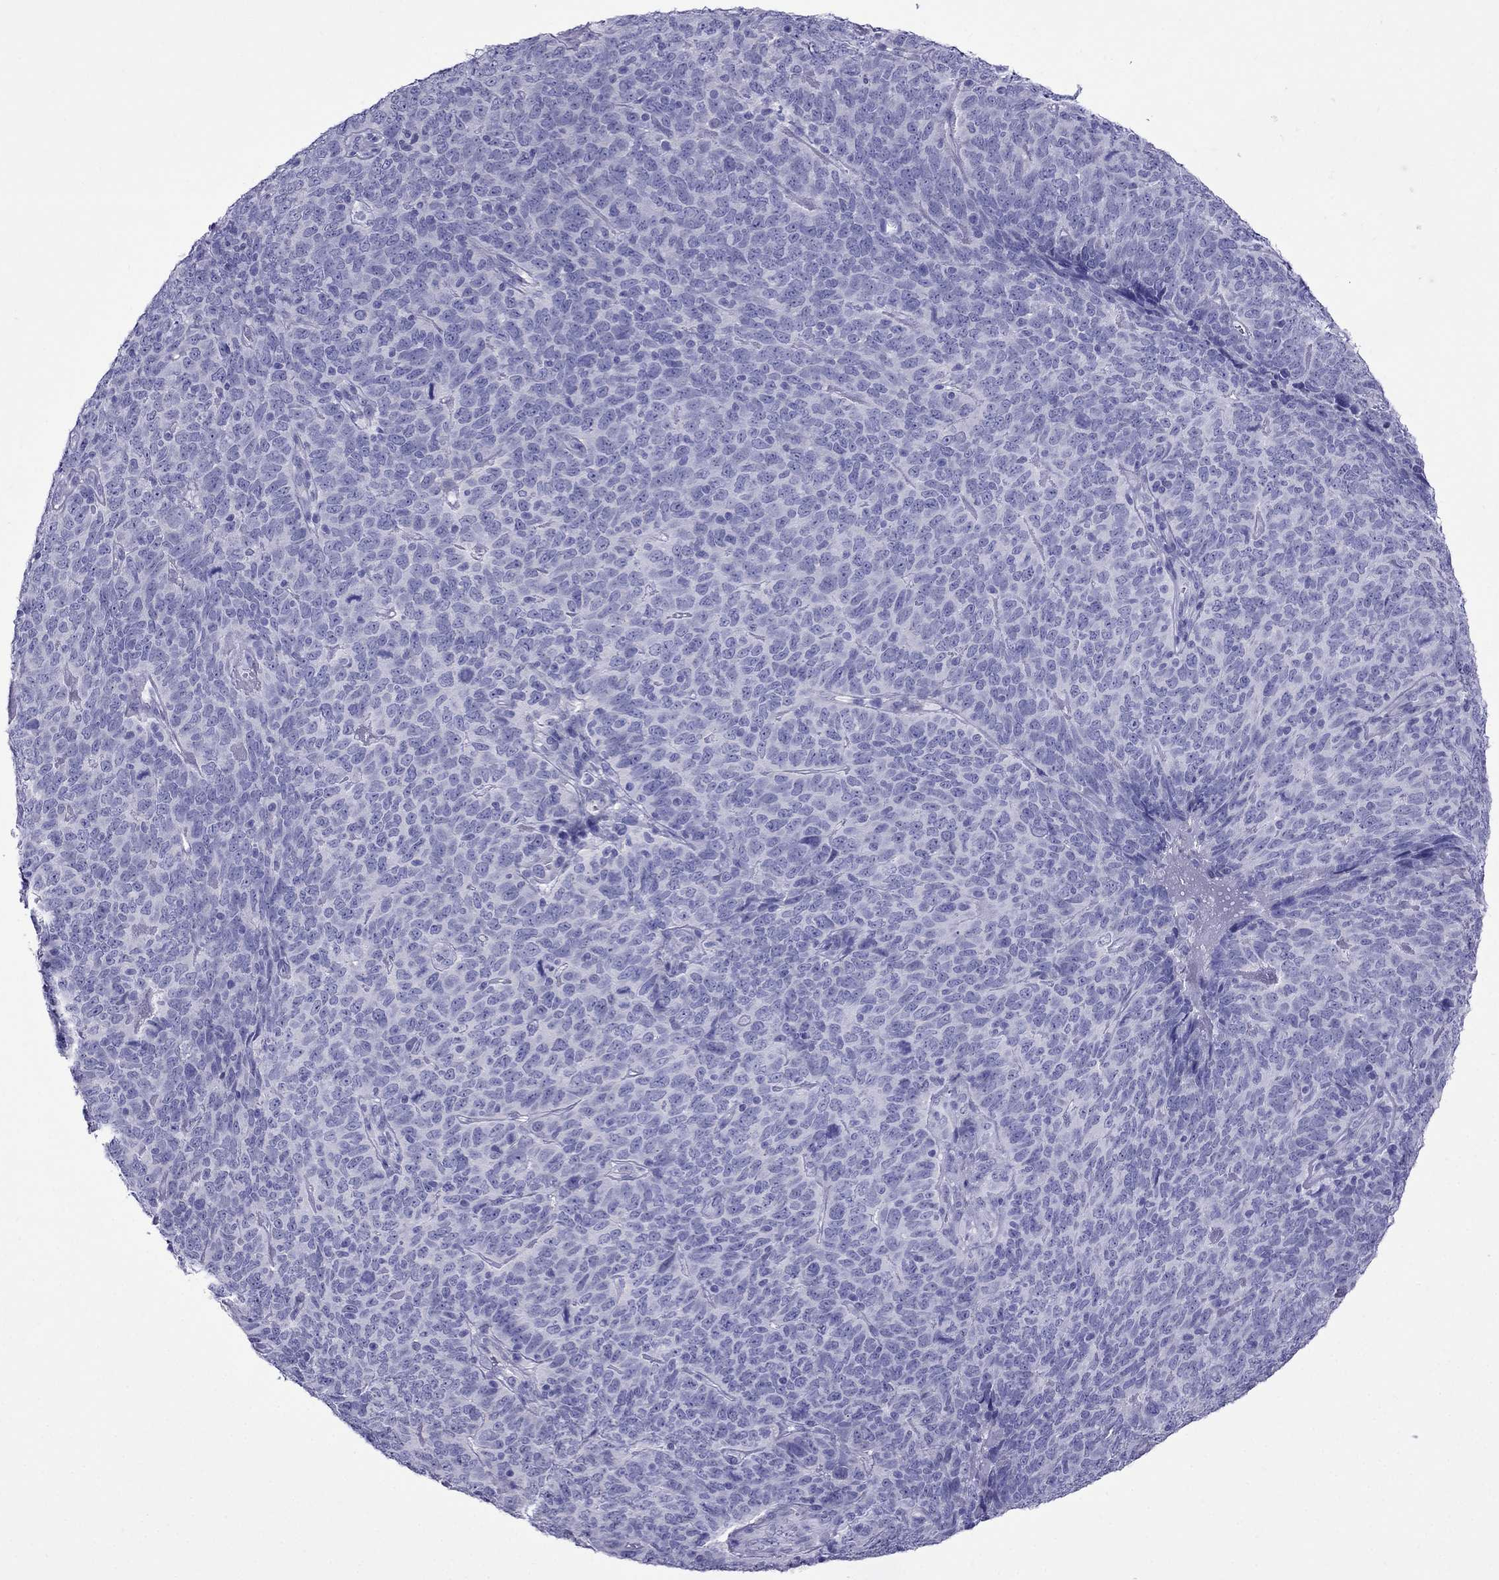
{"staining": {"intensity": "negative", "quantity": "none", "location": "none"}, "tissue": "skin cancer", "cell_type": "Tumor cells", "image_type": "cancer", "snomed": [{"axis": "morphology", "description": "Squamous cell carcinoma, NOS"}, {"axis": "topography", "description": "Skin"}, {"axis": "topography", "description": "Anal"}], "caption": "DAB (3,3'-diaminobenzidine) immunohistochemical staining of human squamous cell carcinoma (skin) reveals no significant positivity in tumor cells.", "gene": "CRYBA1", "patient": {"sex": "female", "age": 51}}